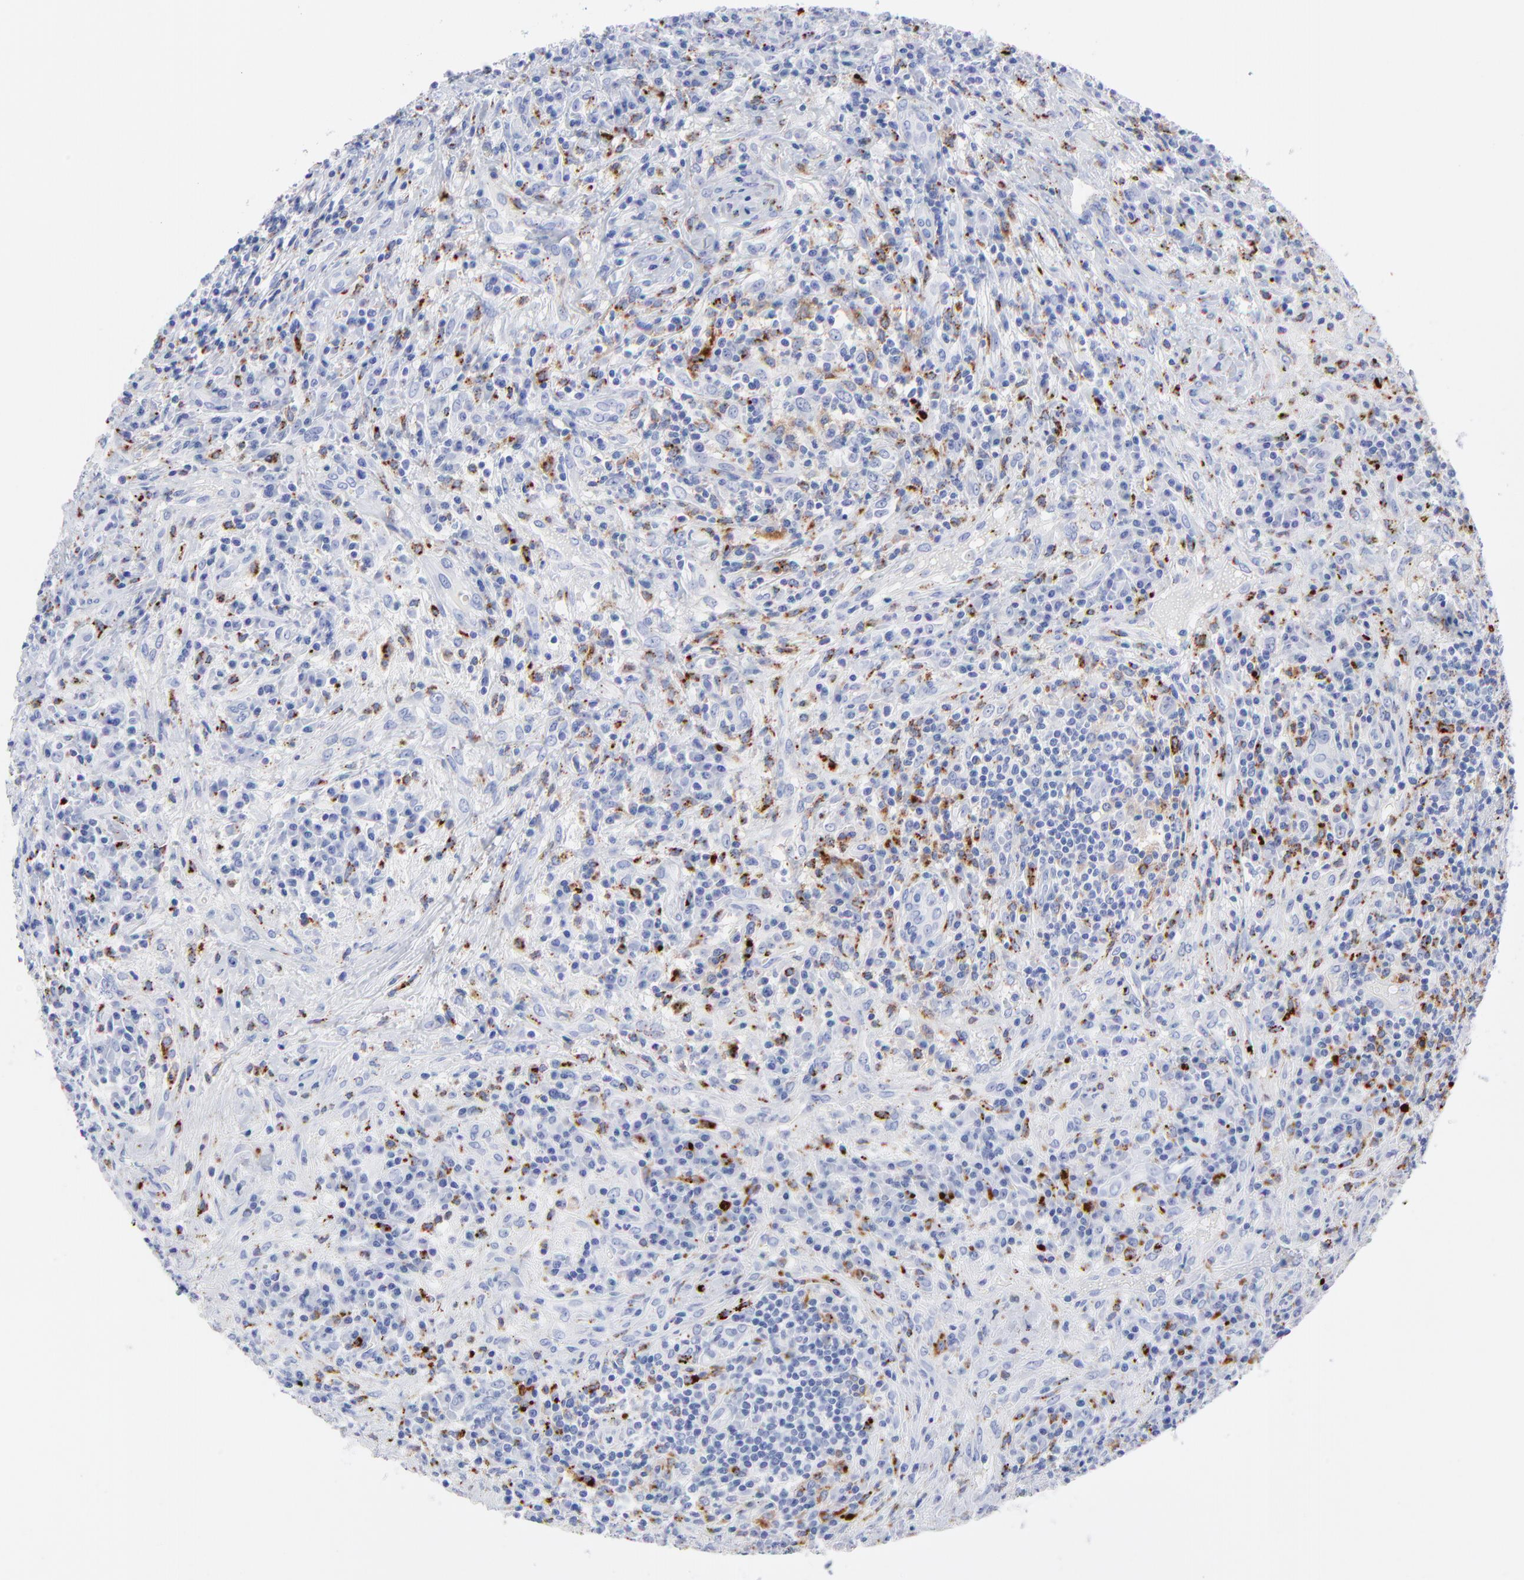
{"staining": {"intensity": "strong", "quantity": "<25%", "location": "cytoplasmic/membranous"}, "tissue": "lymphoma", "cell_type": "Tumor cells", "image_type": "cancer", "snomed": [{"axis": "morphology", "description": "Hodgkin's disease, NOS"}, {"axis": "topography", "description": "Lymph node"}], "caption": "Lymphoma tissue displays strong cytoplasmic/membranous expression in about <25% of tumor cells, visualized by immunohistochemistry.", "gene": "CPVL", "patient": {"sex": "female", "age": 25}}